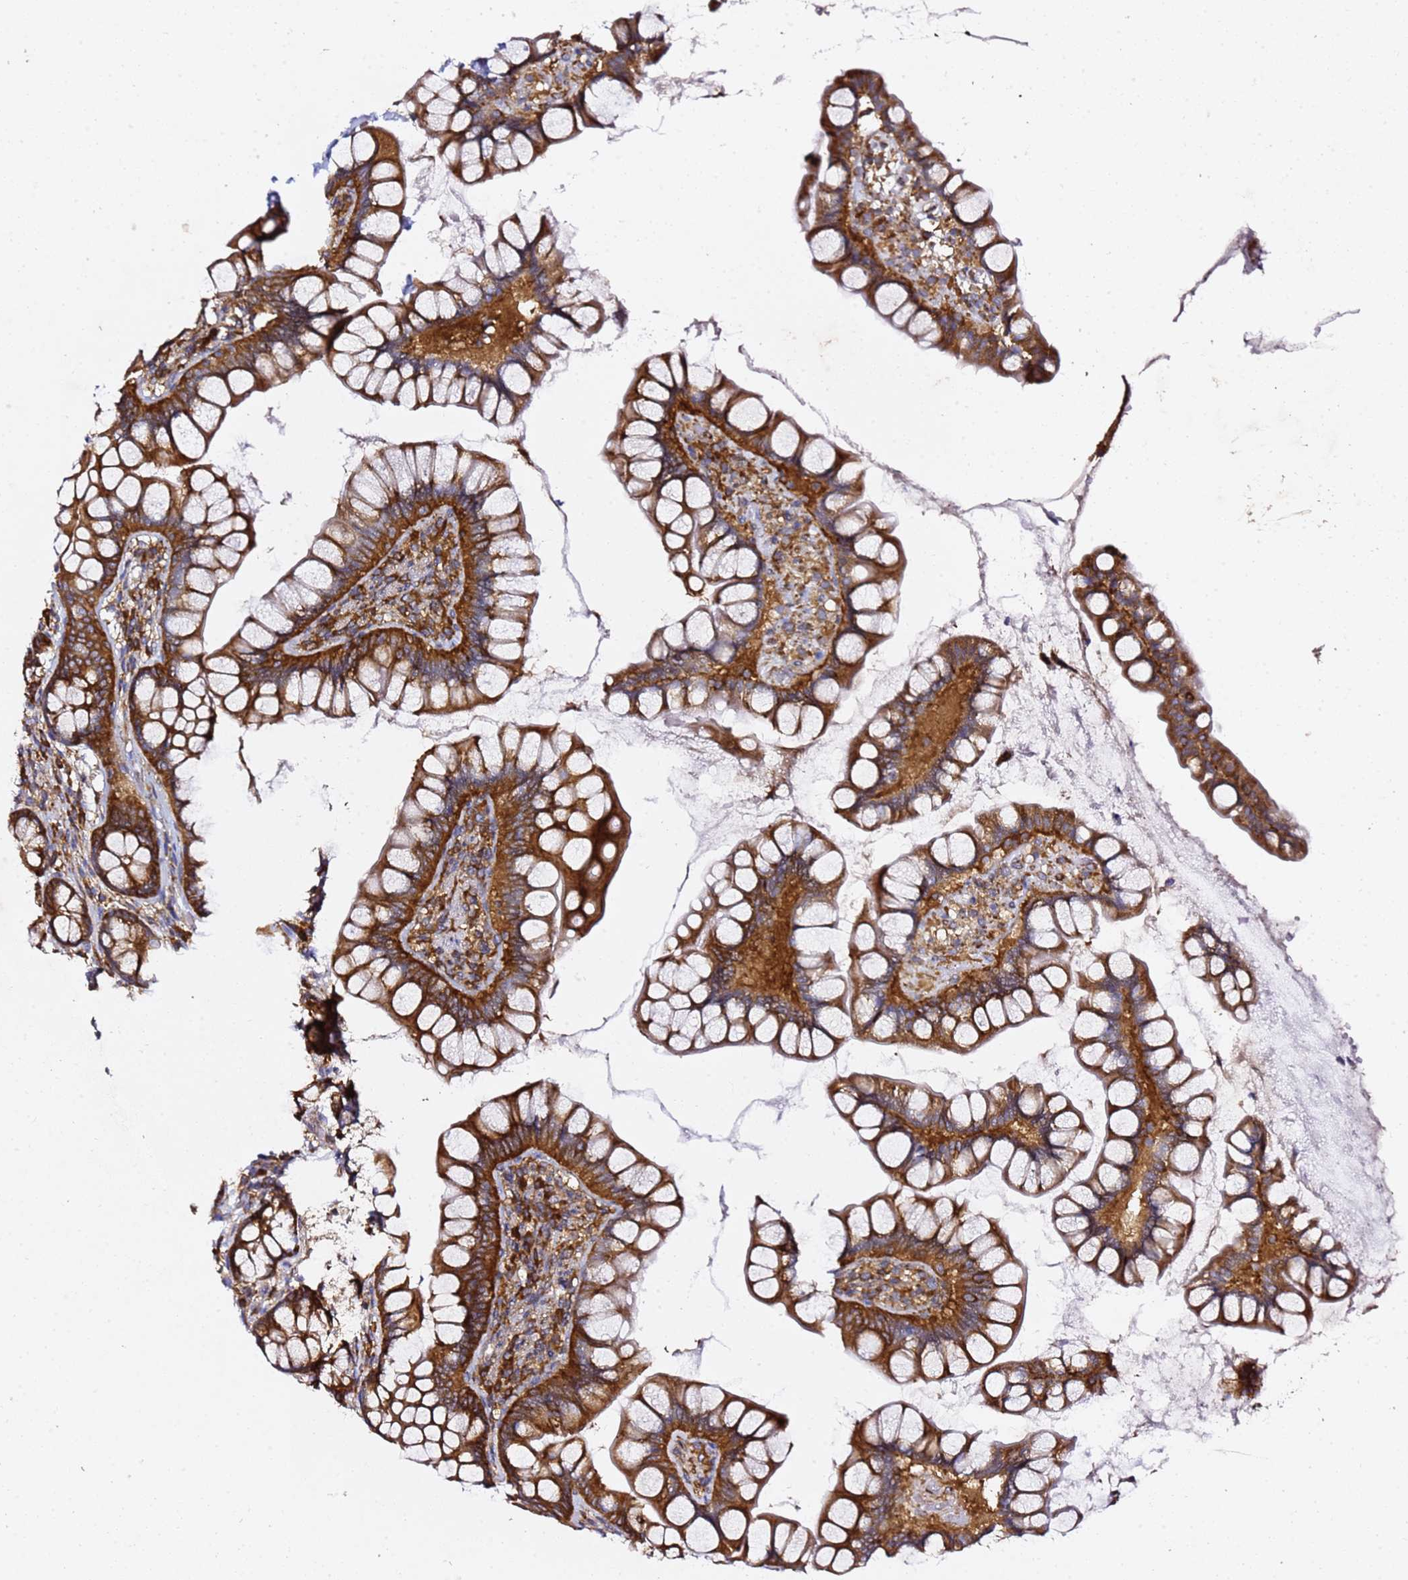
{"staining": {"intensity": "strong", "quantity": ">75%", "location": "cytoplasmic/membranous"}, "tissue": "small intestine", "cell_type": "Glandular cells", "image_type": "normal", "snomed": [{"axis": "morphology", "description": "Normal tissue, NOS"}, {"axis": "topography", "description": "Small intestine"}], "caption": "IHC staining of benign small intestine, which exhibits high levels of strong cytoplasmic/membranous expression in approximately >75% of glandular cells indicating strong cytoplasmic/membranous protein staining. The staining was performed using DAB (brown) for protein detection and nuclei were counterstained in hematoxylin (blue).", "gene": "TPST1", "patient": {"sex": "male", "age": 70}}